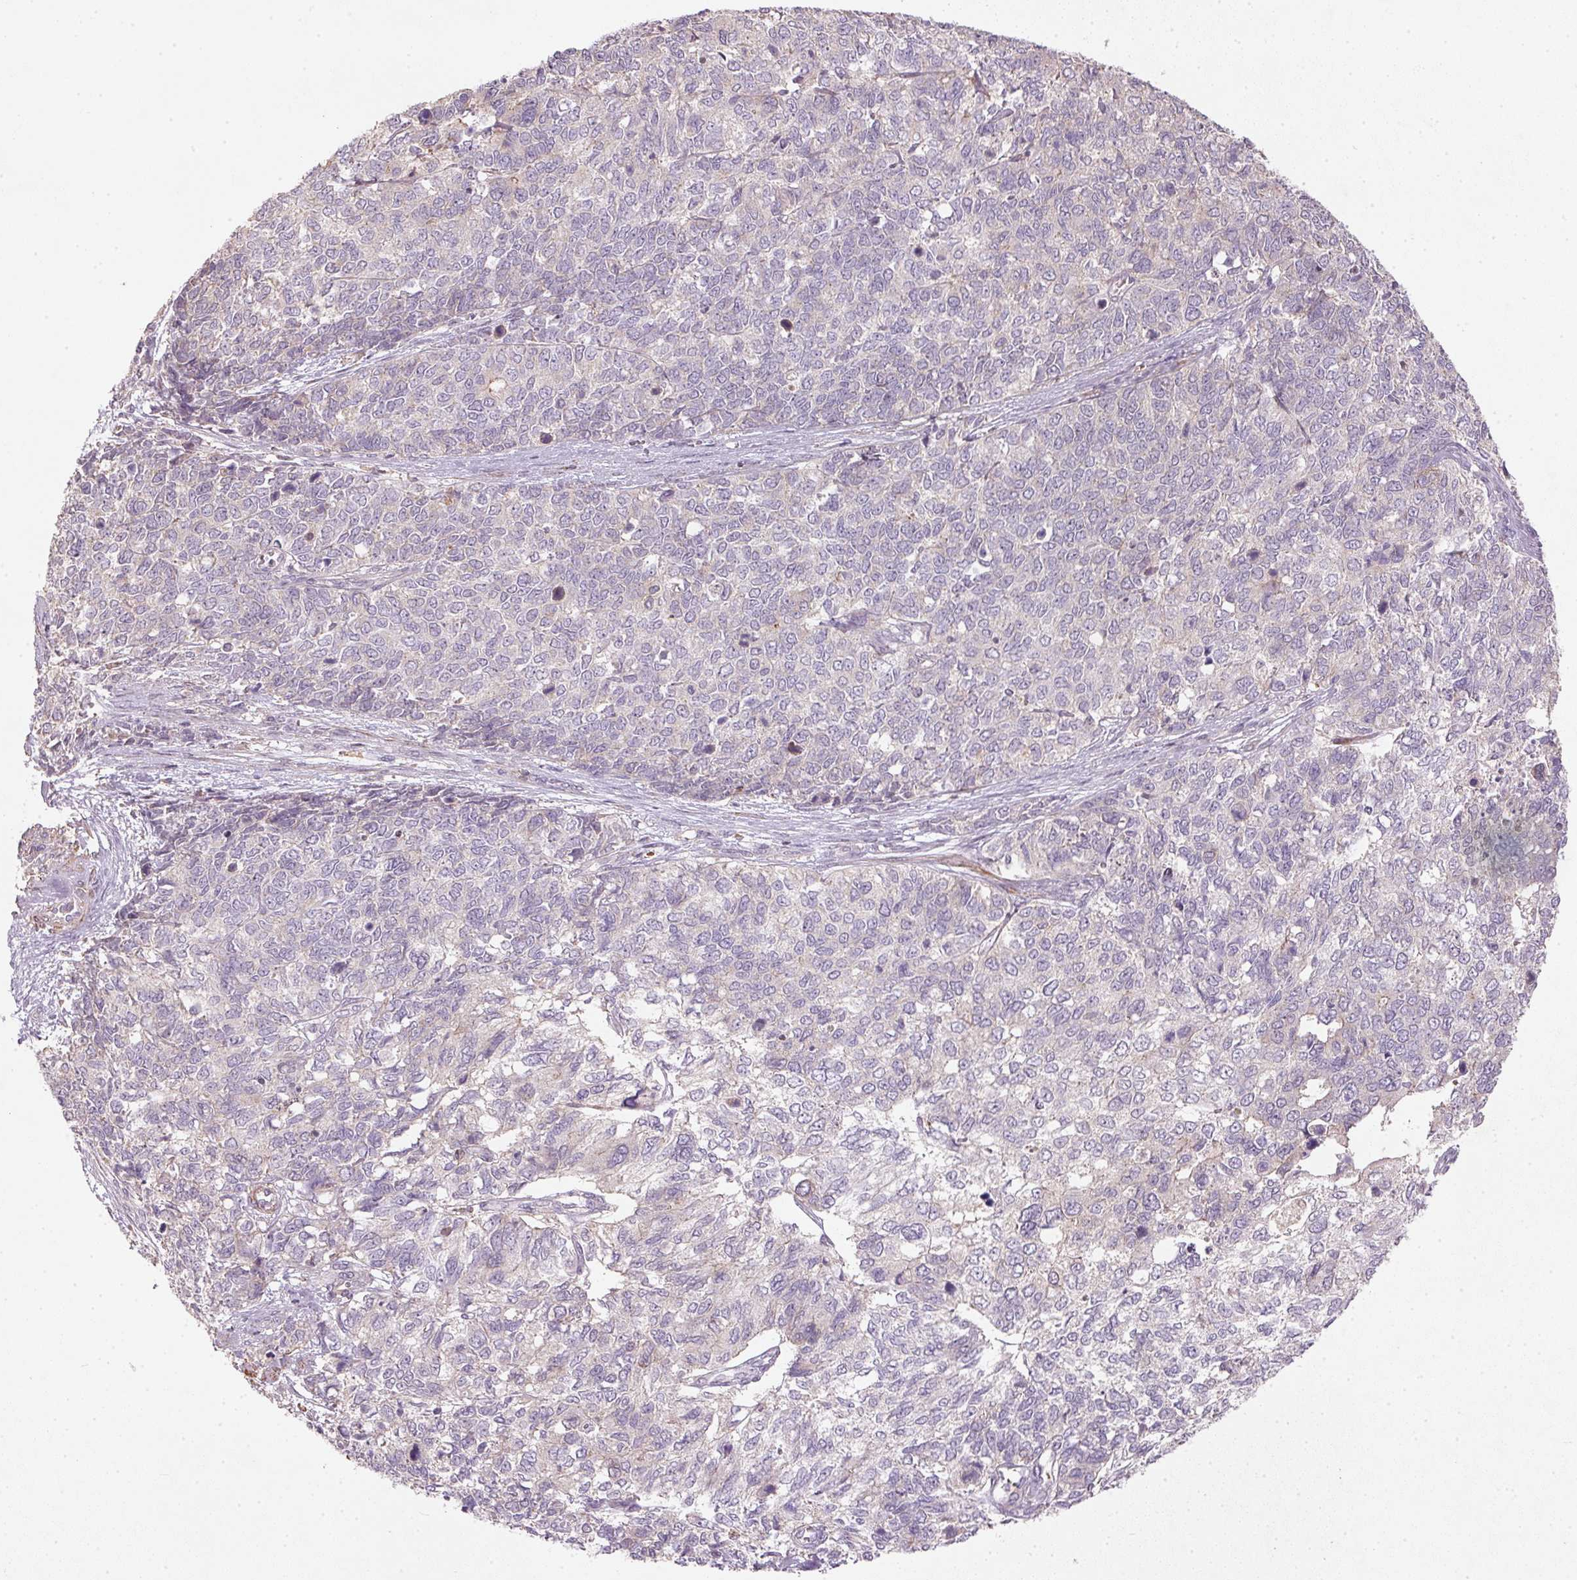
{"staining": {"intensity": "negative", "quantity": "none", "location": "none"}, "tissue": "cervical cancer", "cell_type": "Tumor cells", "image_type": "cancer", "snomed": [{"axis": "morphology", "description": "Adenocarcinoma, NOS"}, {"axis": "topography", "description": "Cervix"}], "caption": "Micrograph shows no significant protein positivity in tumor cells of adenocarcinoma (cervical).", "gene": "KCNK15", "patient": {"sex": "female", "age": 63}}